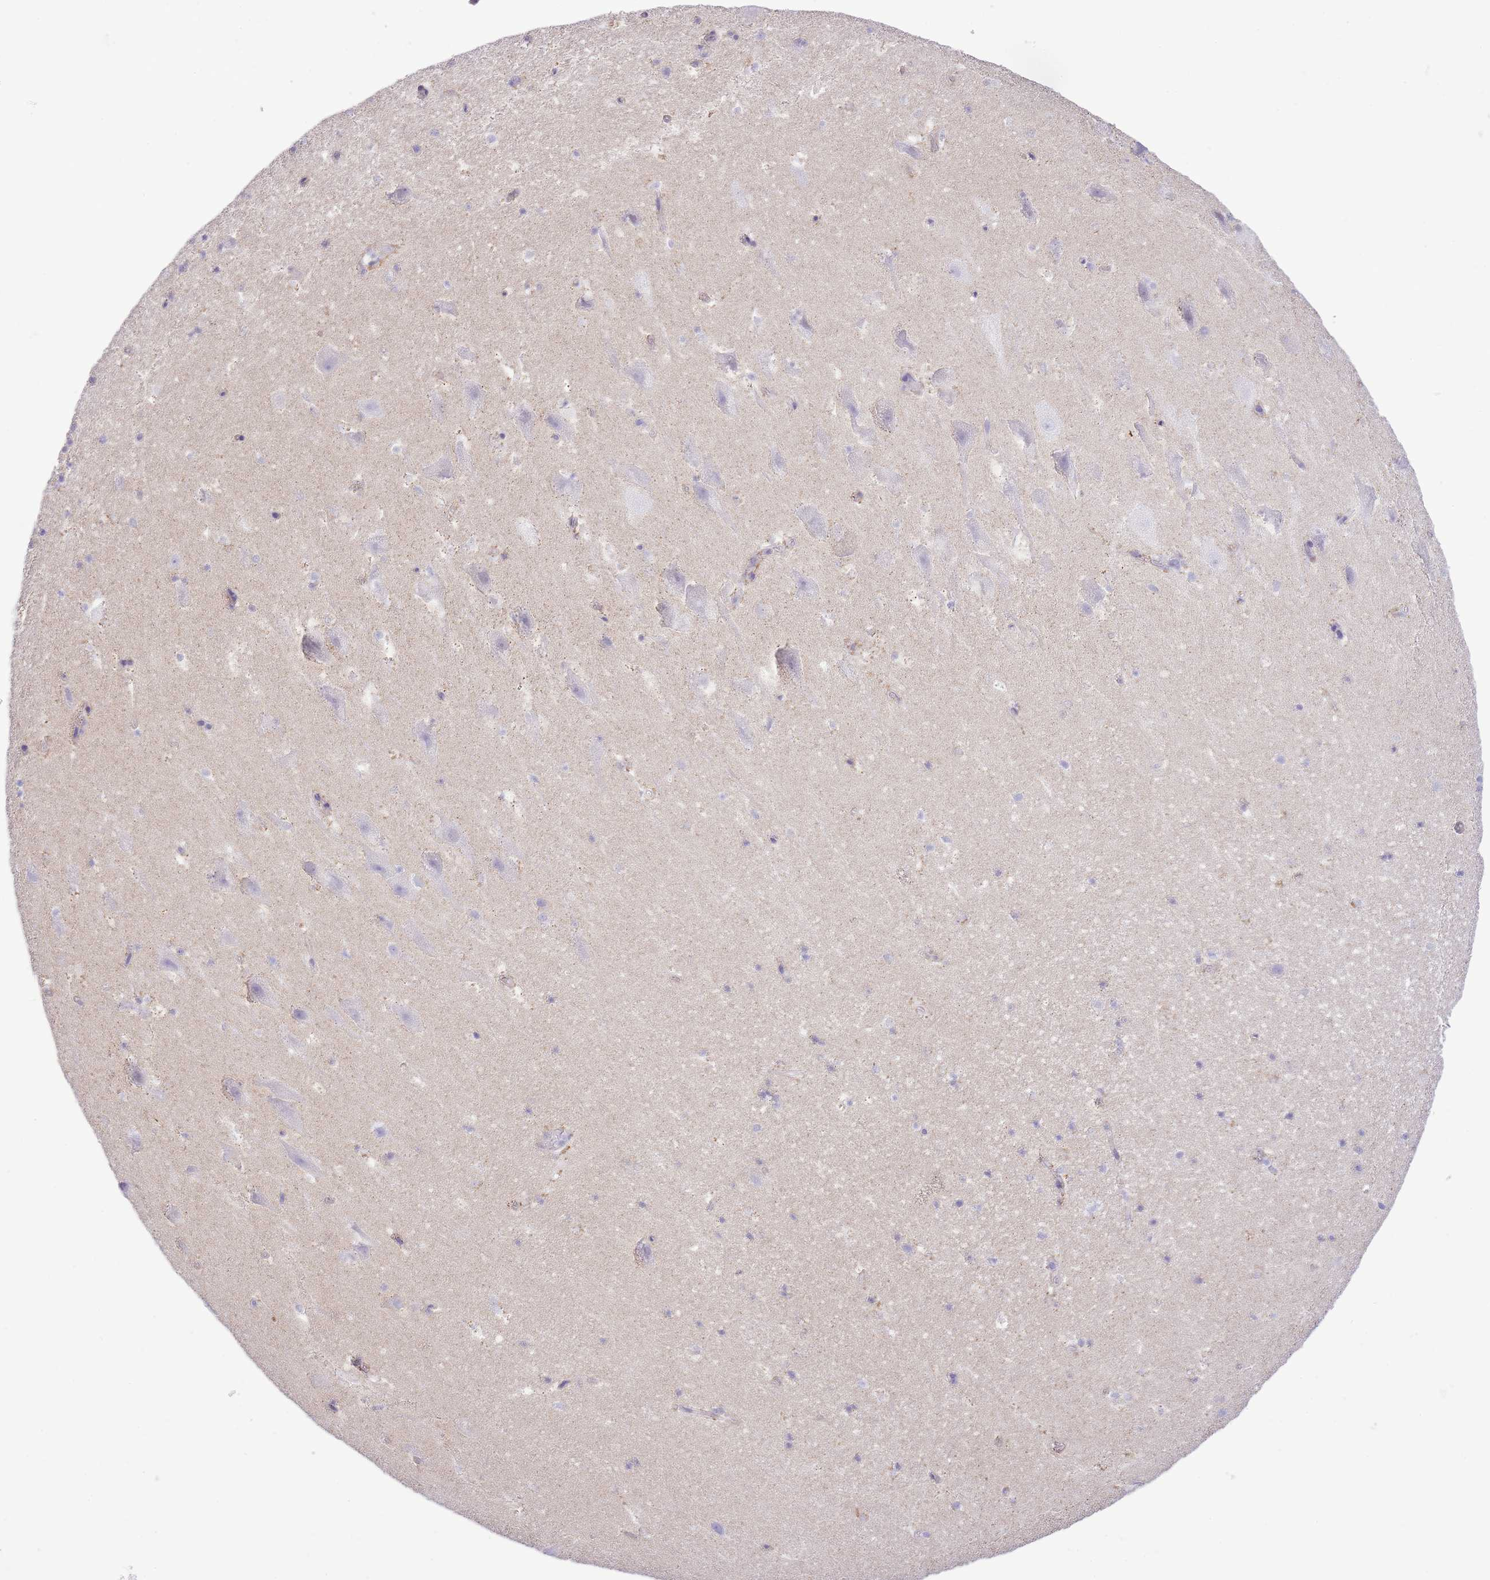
{"staining": {"intensity": "negative", "quantity": "none", "location": "none"}, "tissue": "hippocampus", "cell_type": "Glial cells", "image_type": "normal", "snomed": [{"axis": "morphology", "description": "Normal tissue, NOS"}, {"axis": "topography", "description": "Hippocampus"}], "caption": "IHC histopathology image of normal hippocampus: human hippocampus stained with DAB displays no significant protein staining in glial cells.", "gene": "MEIOSIN", "patient": {"sex": "male", "age": 37}}